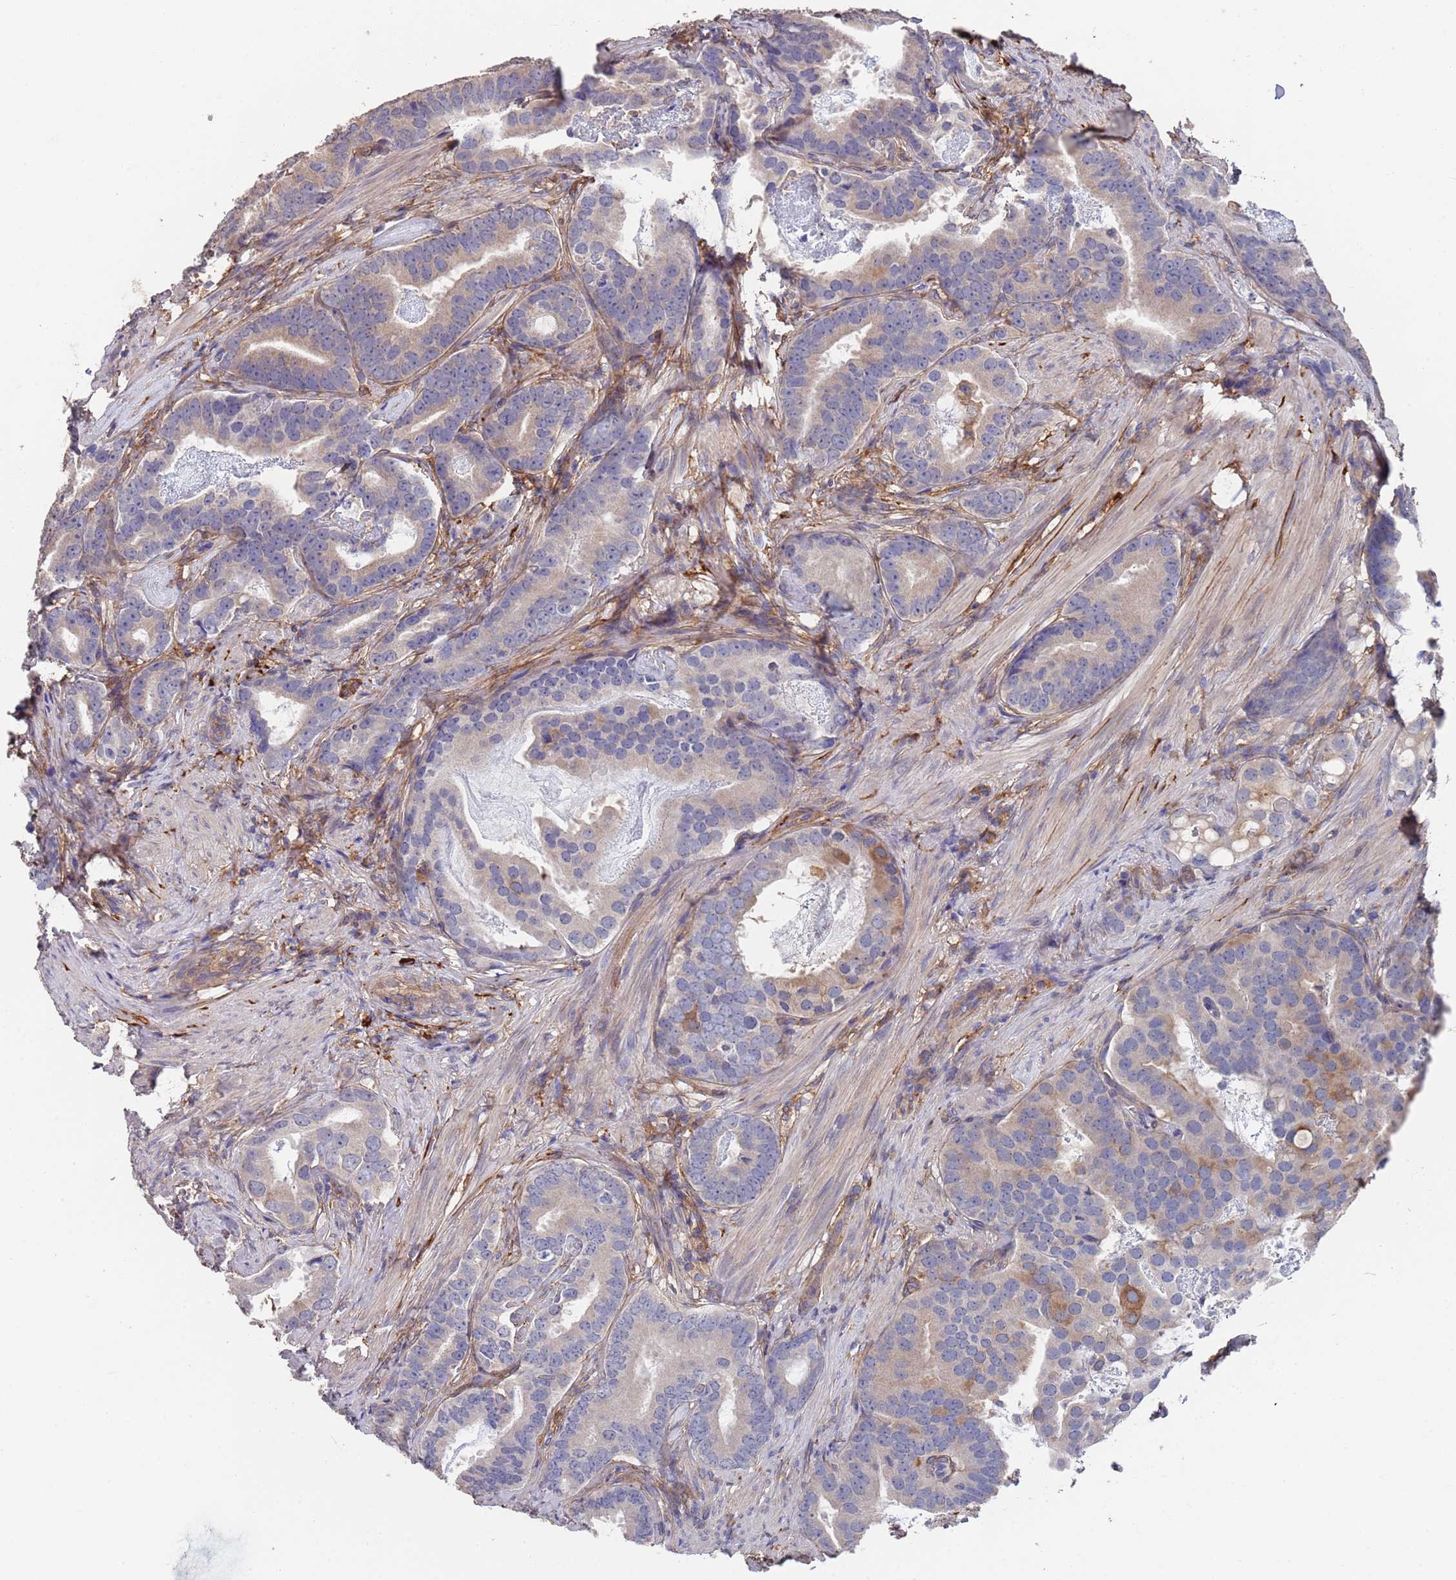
{"staining": {"intensity": "moderate", "quantity": "<25%", "location": "cytoplasmic/membranous"}, "tissue": "prostate cancer", "cell_type": "Tumor cells", "image_type": "cancer", "snomed": [{"axis": "morphology", "description": "Adenocarcinoma, Low grade"}, {"axis": "topography", "description": "Prostate"}], "caption": "Immunohistochemistry (IHC) of prostate adenocarcinoma (low-grade) displays low levels of moderate cytoplasmic/membranous staining in approximately <25% of tumor cells.", "gene": "ANK2", "patient": {"sex": "male", "age": 71}}